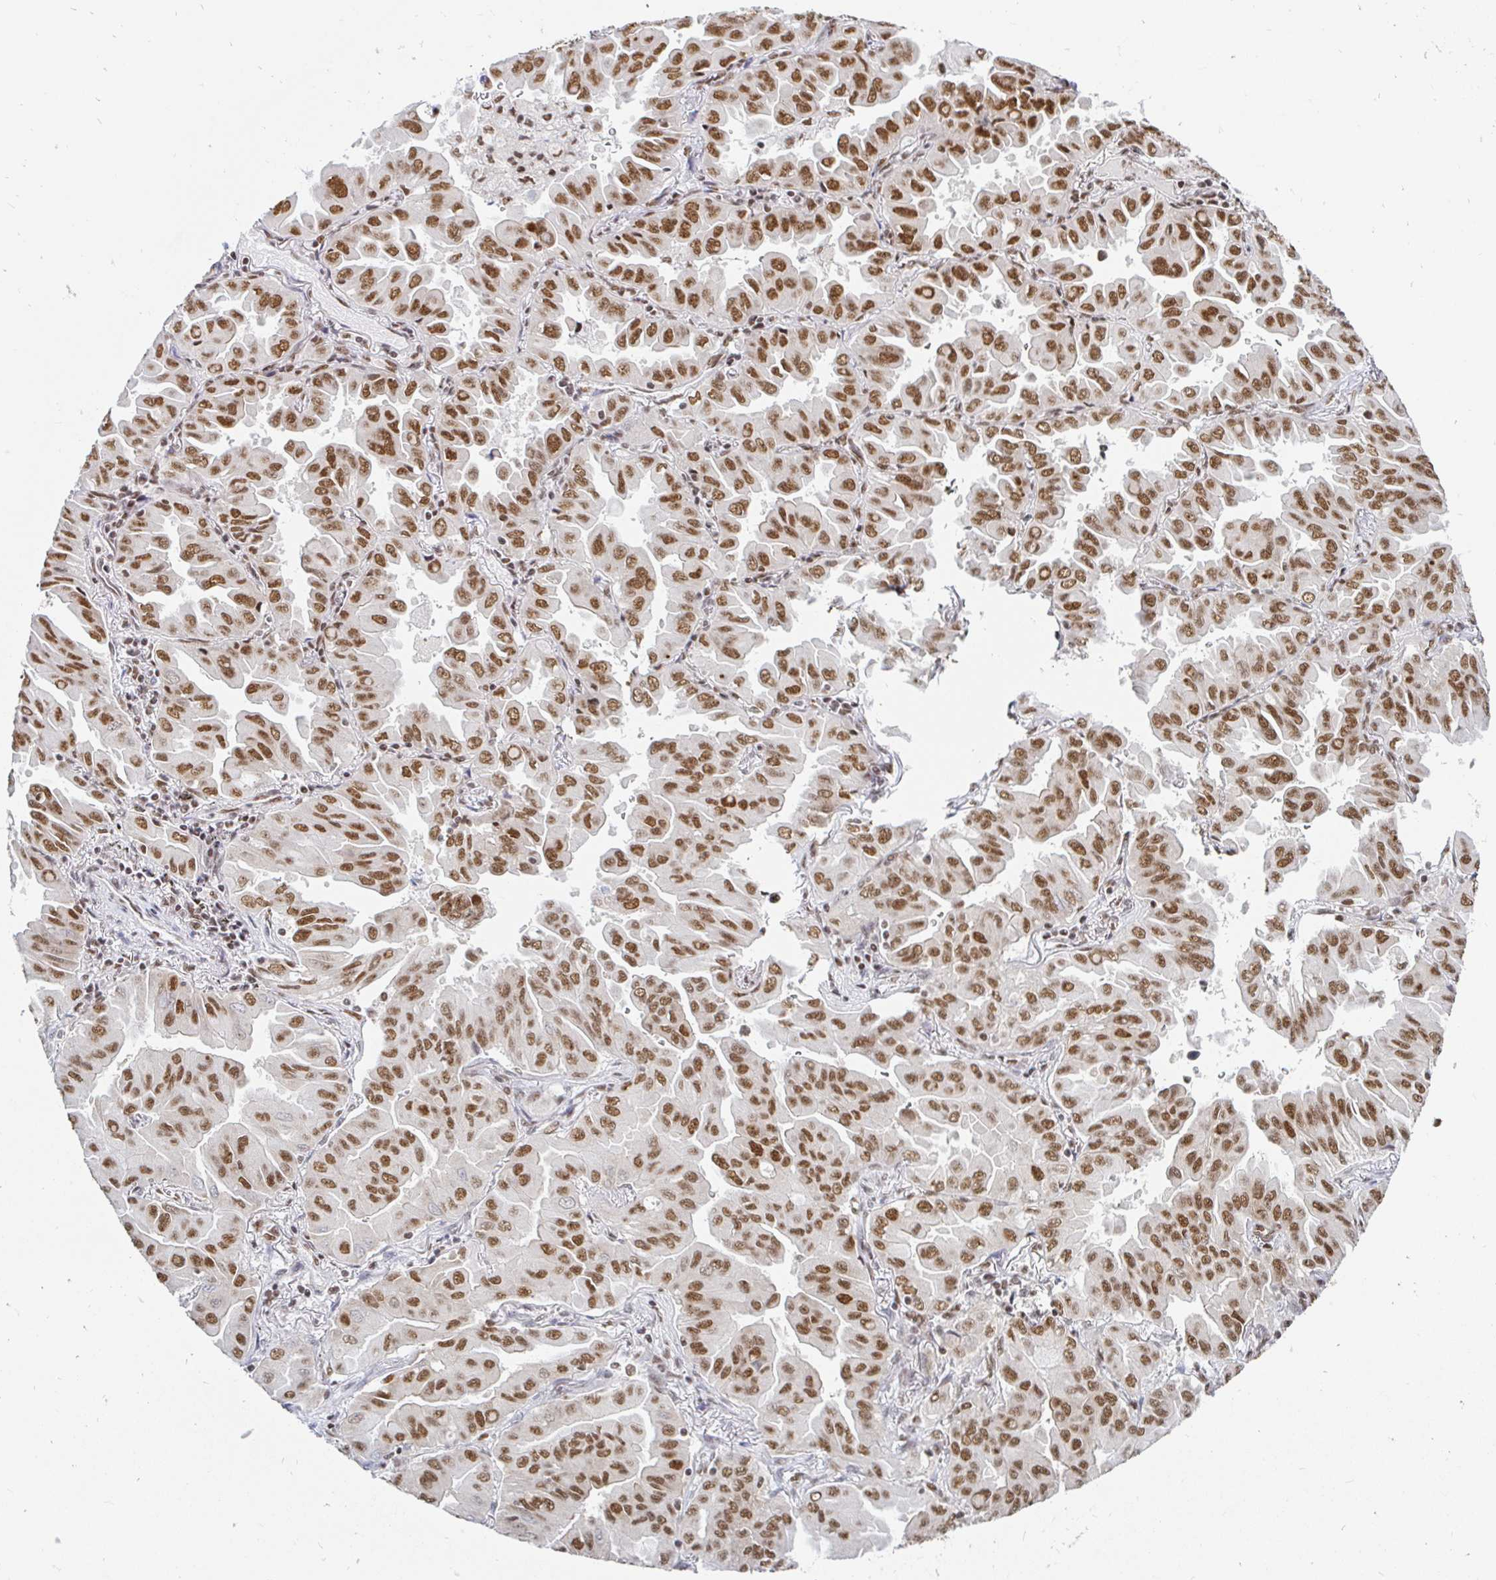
{"staining": {"intensity": "moderate", "quantity": ">75%", "location": "nuclear"}, "tissue": "lung cancer", "cell_type": "Tumor cells", "image_type": "cancer", "snomed": [{"axis": "morphology", "description": "Adenocarcinoma, NOS"}, {"axis": "topography", "description": "Lung"}], "caption": "Immunohistochemical staining of human adenocarcinoma (lung) exhibits medium levels of moderate nuclear protein positivity in approximately >75% of tumor cells. (DAB IHC, brown staining for protein, blue staining for nuclei).", "gene": "RBMX", "patient": {"sex": "male", "age": 64}}